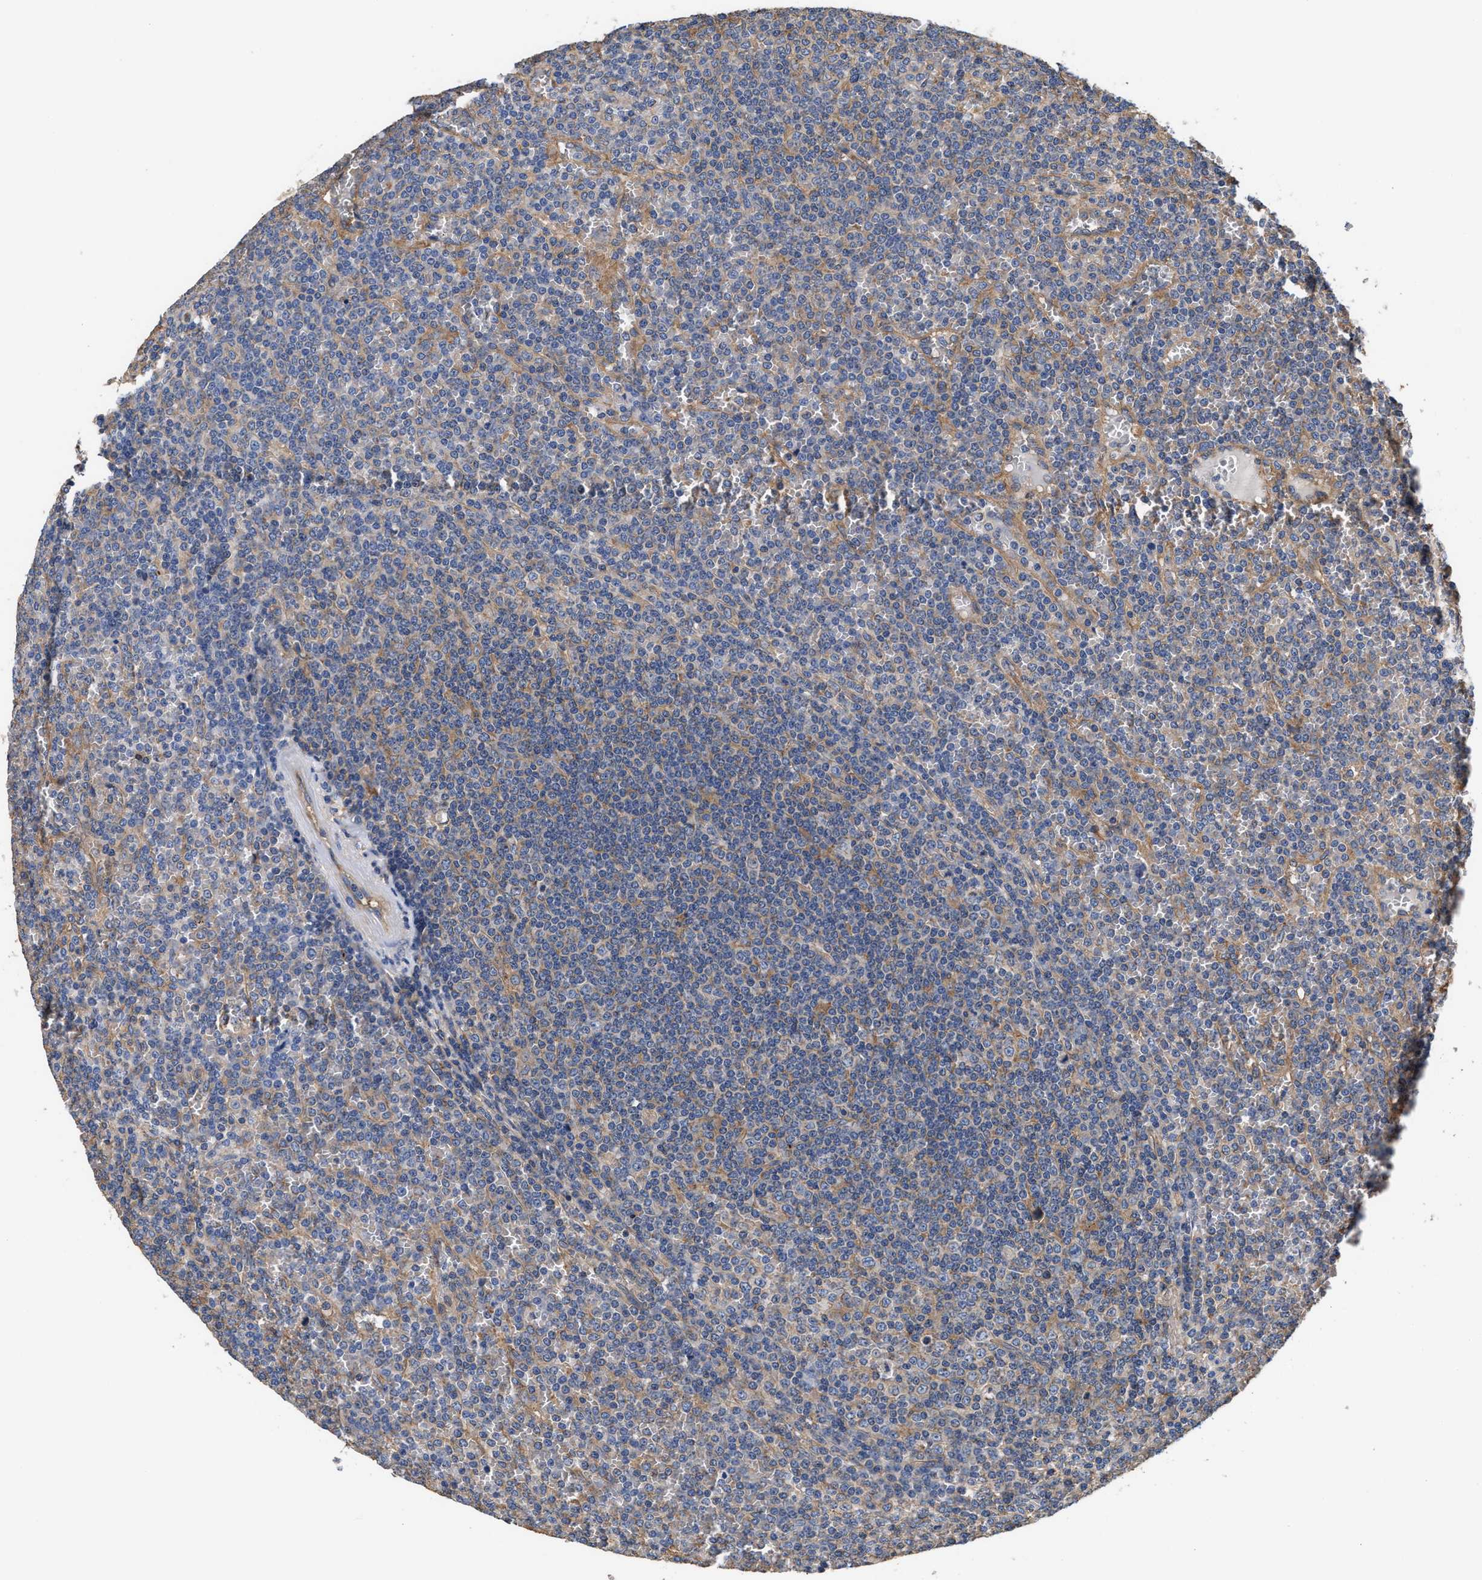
{"staining": {"intensity": "weak", "quantity": "<25%", "location": "cytoplasmic/membranous"}, "tissue": "lymphoma", "cell_type": "Tumor cells", "image_type": "cancer", "snomed": [{"axis": "morphology", "description": "Malignant lymphoma, non-Hodgkin's type, Low grade"}, {"axis": "topography", "description": "Spleen"}], "caption": "A high-resolution photomicrograph shows immunohistochemistry staining of lymphoma, which shows no significant expression in tumor cells.", "gene": "KLB", "patient": {"sex": "female", "age": 19}}